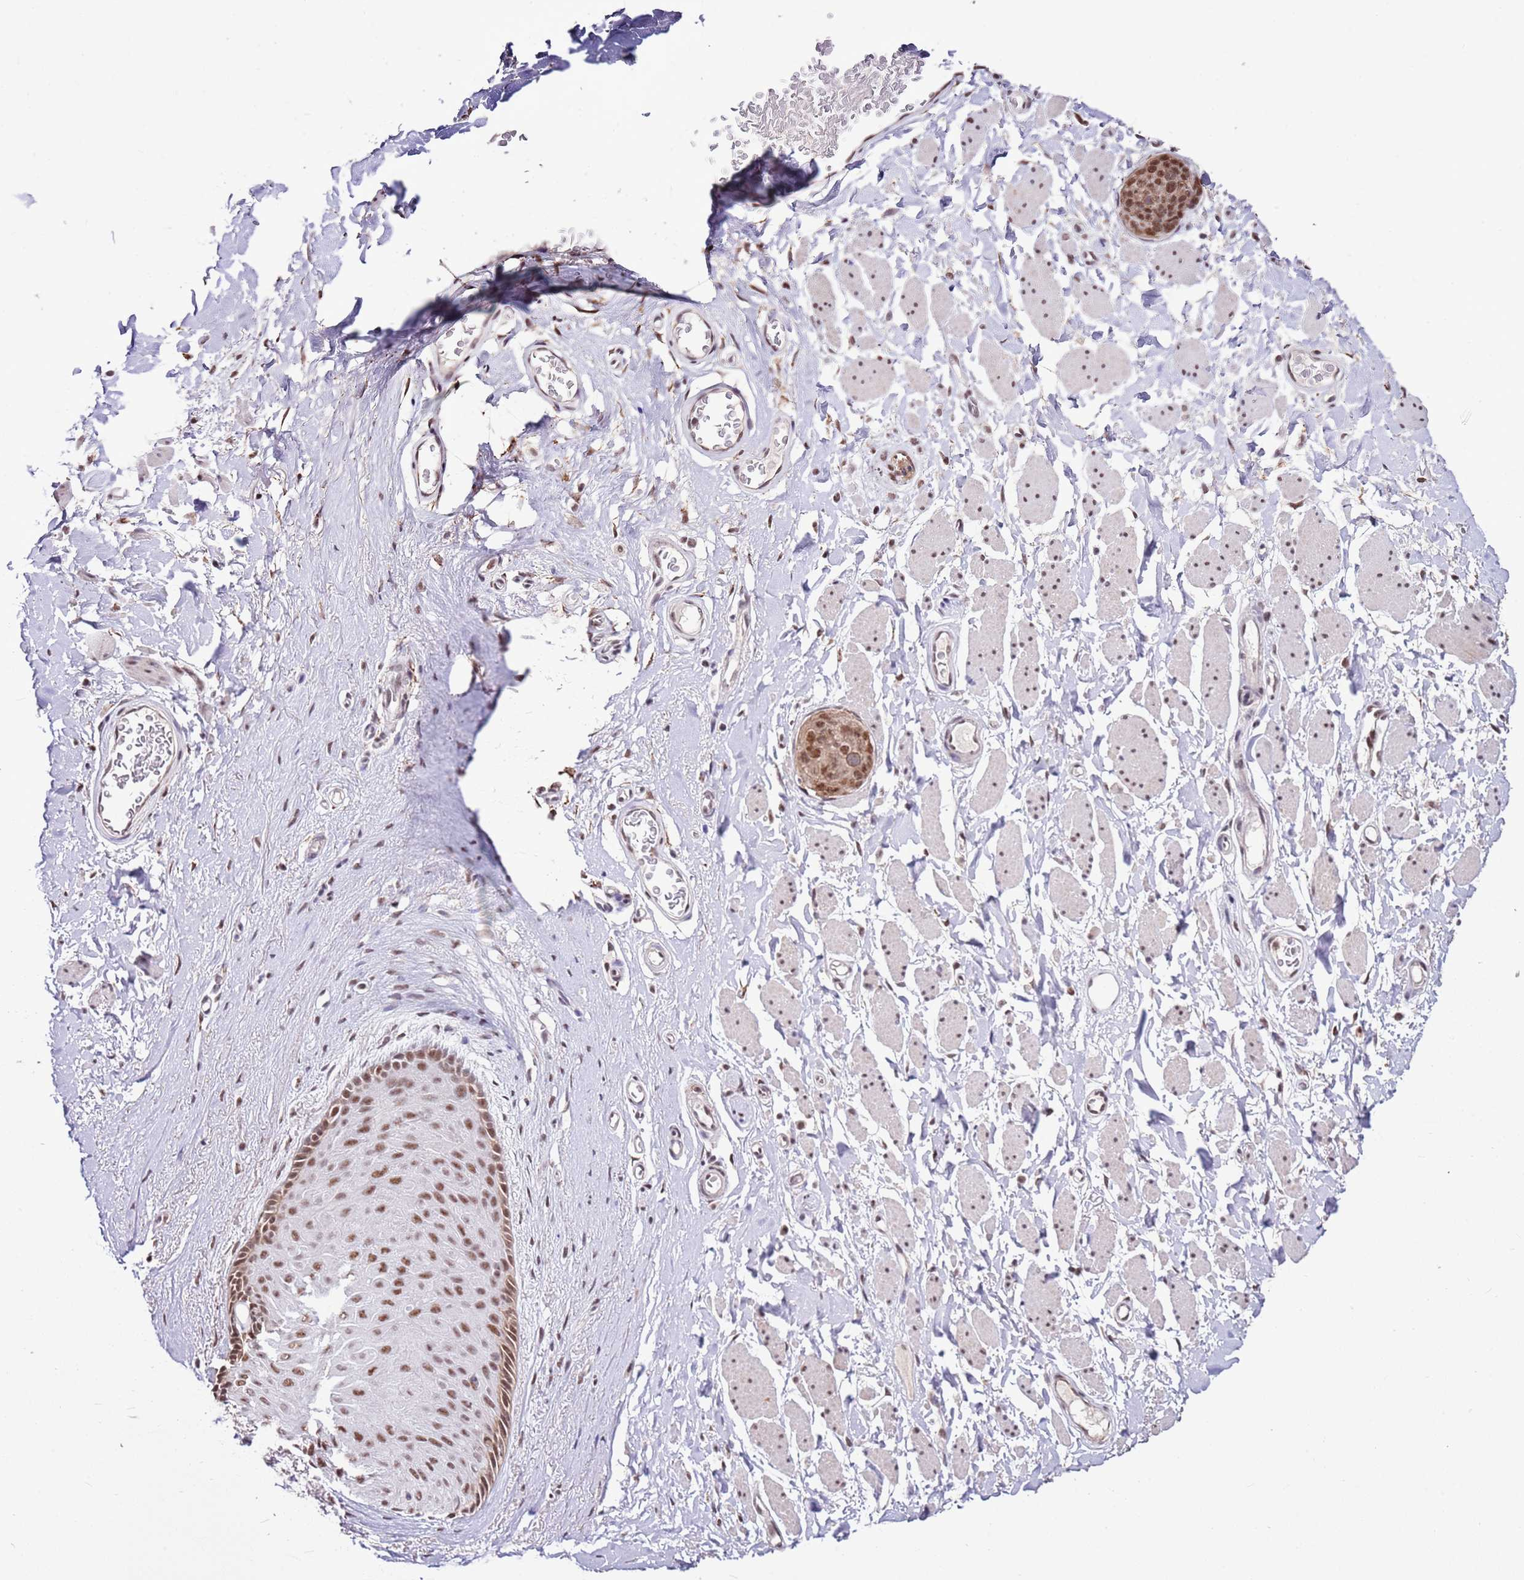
{"staining": {"intensity": "moderate", "quantity": ">75%", "location": "cytoplasmic/membranous,nuclear"}, "tissue": "skin cancer", "cell_type": "Tumor cells", "image_type": "cancer", "snomed": [{"axis": "morphology", "description": "Squamous cell carcinoma, NOS"}, {"axis": "topography", "description": "Skin"}, {"axis": "topography", "description": "Vulva"}], "caption": "Brown immunohistochemical staining in skin cancer (squamous cell carcinoma) demonstrates moderate cytoplasmic/membranous and nuclear positivity in about >75% of tumor cells.", "gene": "AKAP8L", "patient": {"sex": "female", "age": 85}}